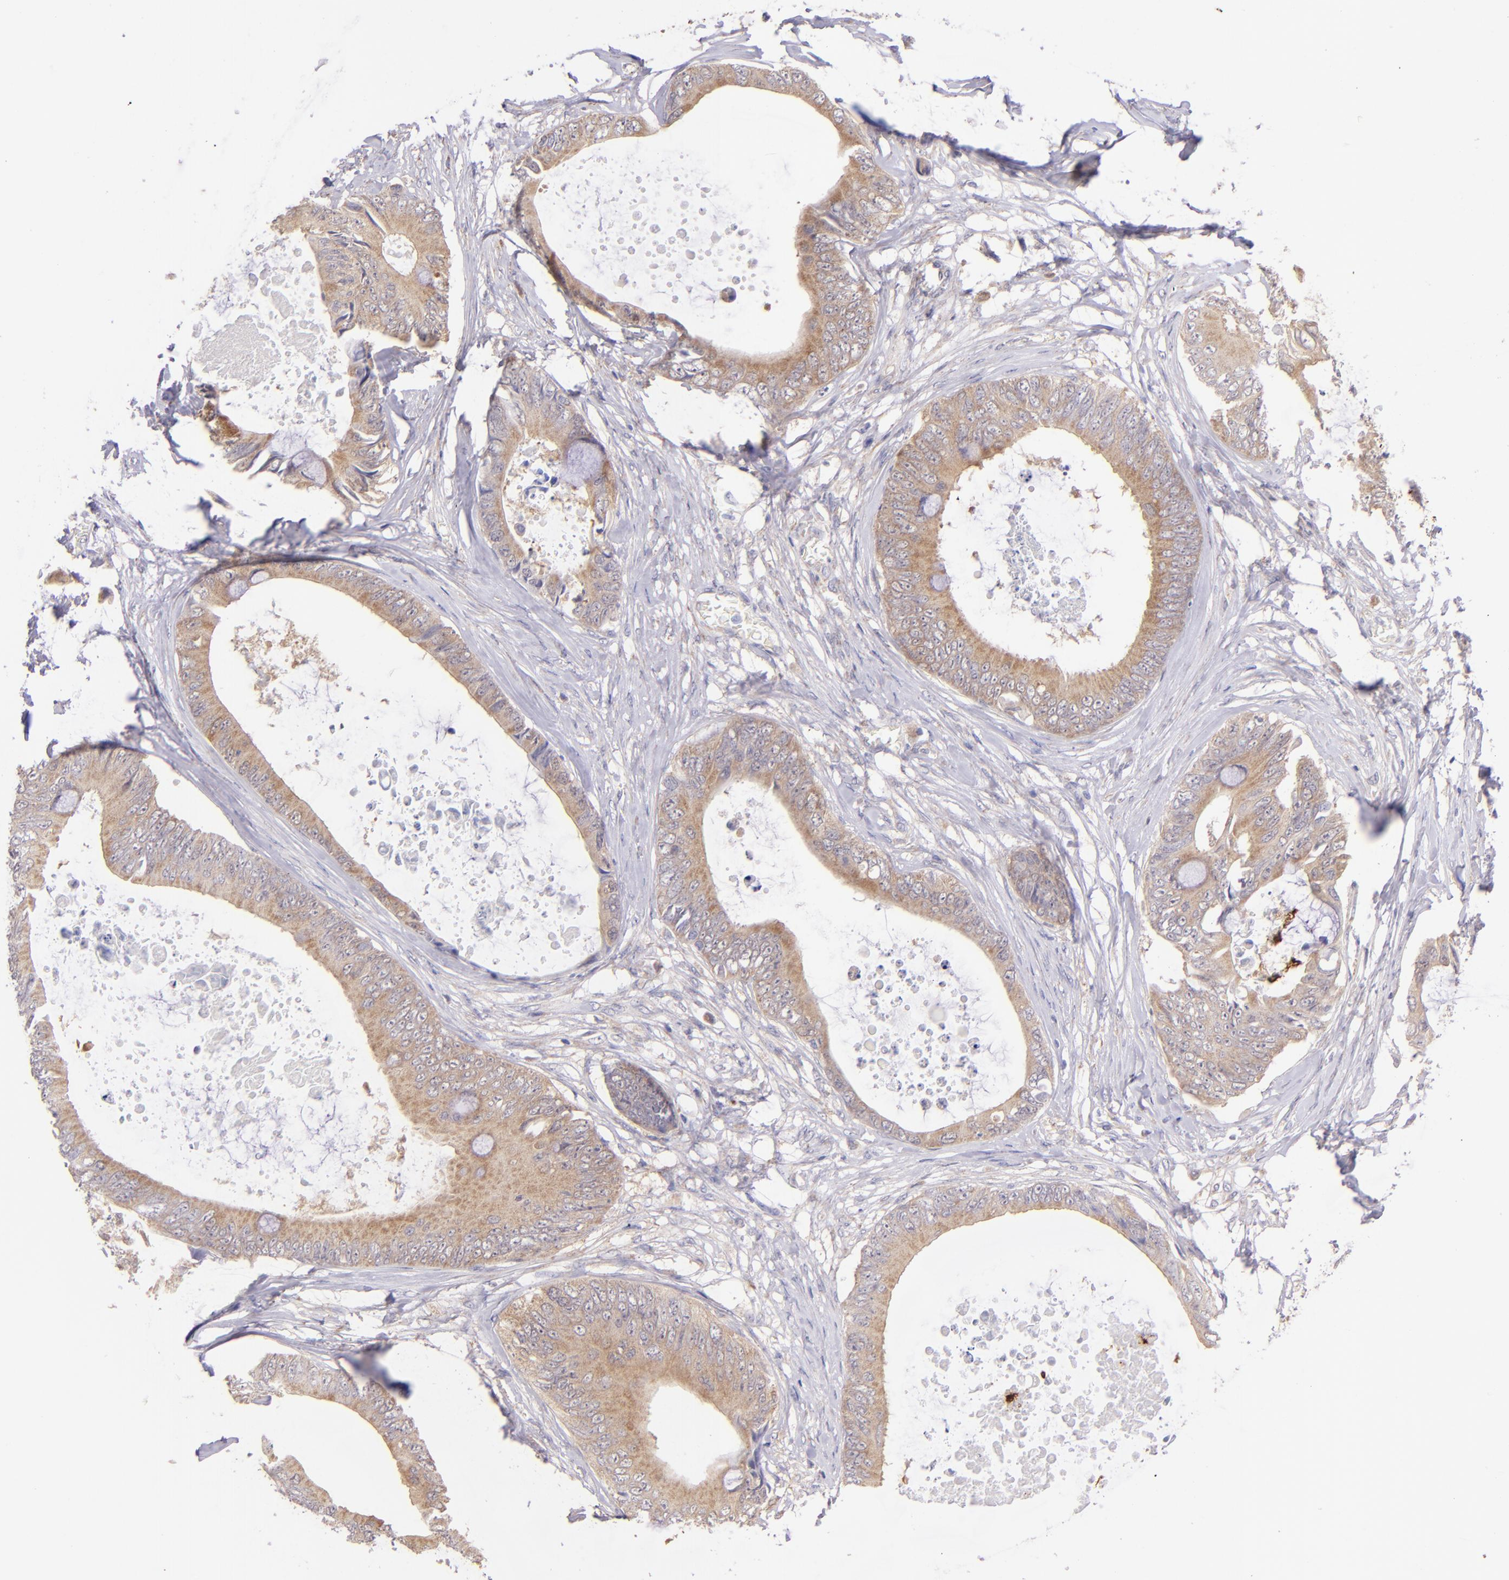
{"staining": {"intensity": "weak", "quantity": ">75%", "location": "cytoplasmic/membranous"}, "tissue": "colorectal cancer", "cell_type": "Tumor cells", "image_type": "cancer", "snomed": [{"axis": "morphology", "description": "Normal tissue, NOS"}, {"axis": "morphology", "description": "Adenocarcinoma, NOS"}, {"axis": "topography", "description": "Rectum"}, {"axis": "topography", "description": "Peripheral nerve tissue"}], "caption": "IHC photomicrograph of colorectal cancer stained for a protein (brown), which demonstrates low levels of weak cytoplasmic/membranous positivity in approximately >75% of tumor cells.", "gene": "SH2D4A", "patient": {"sex": "female", "age": 77}}